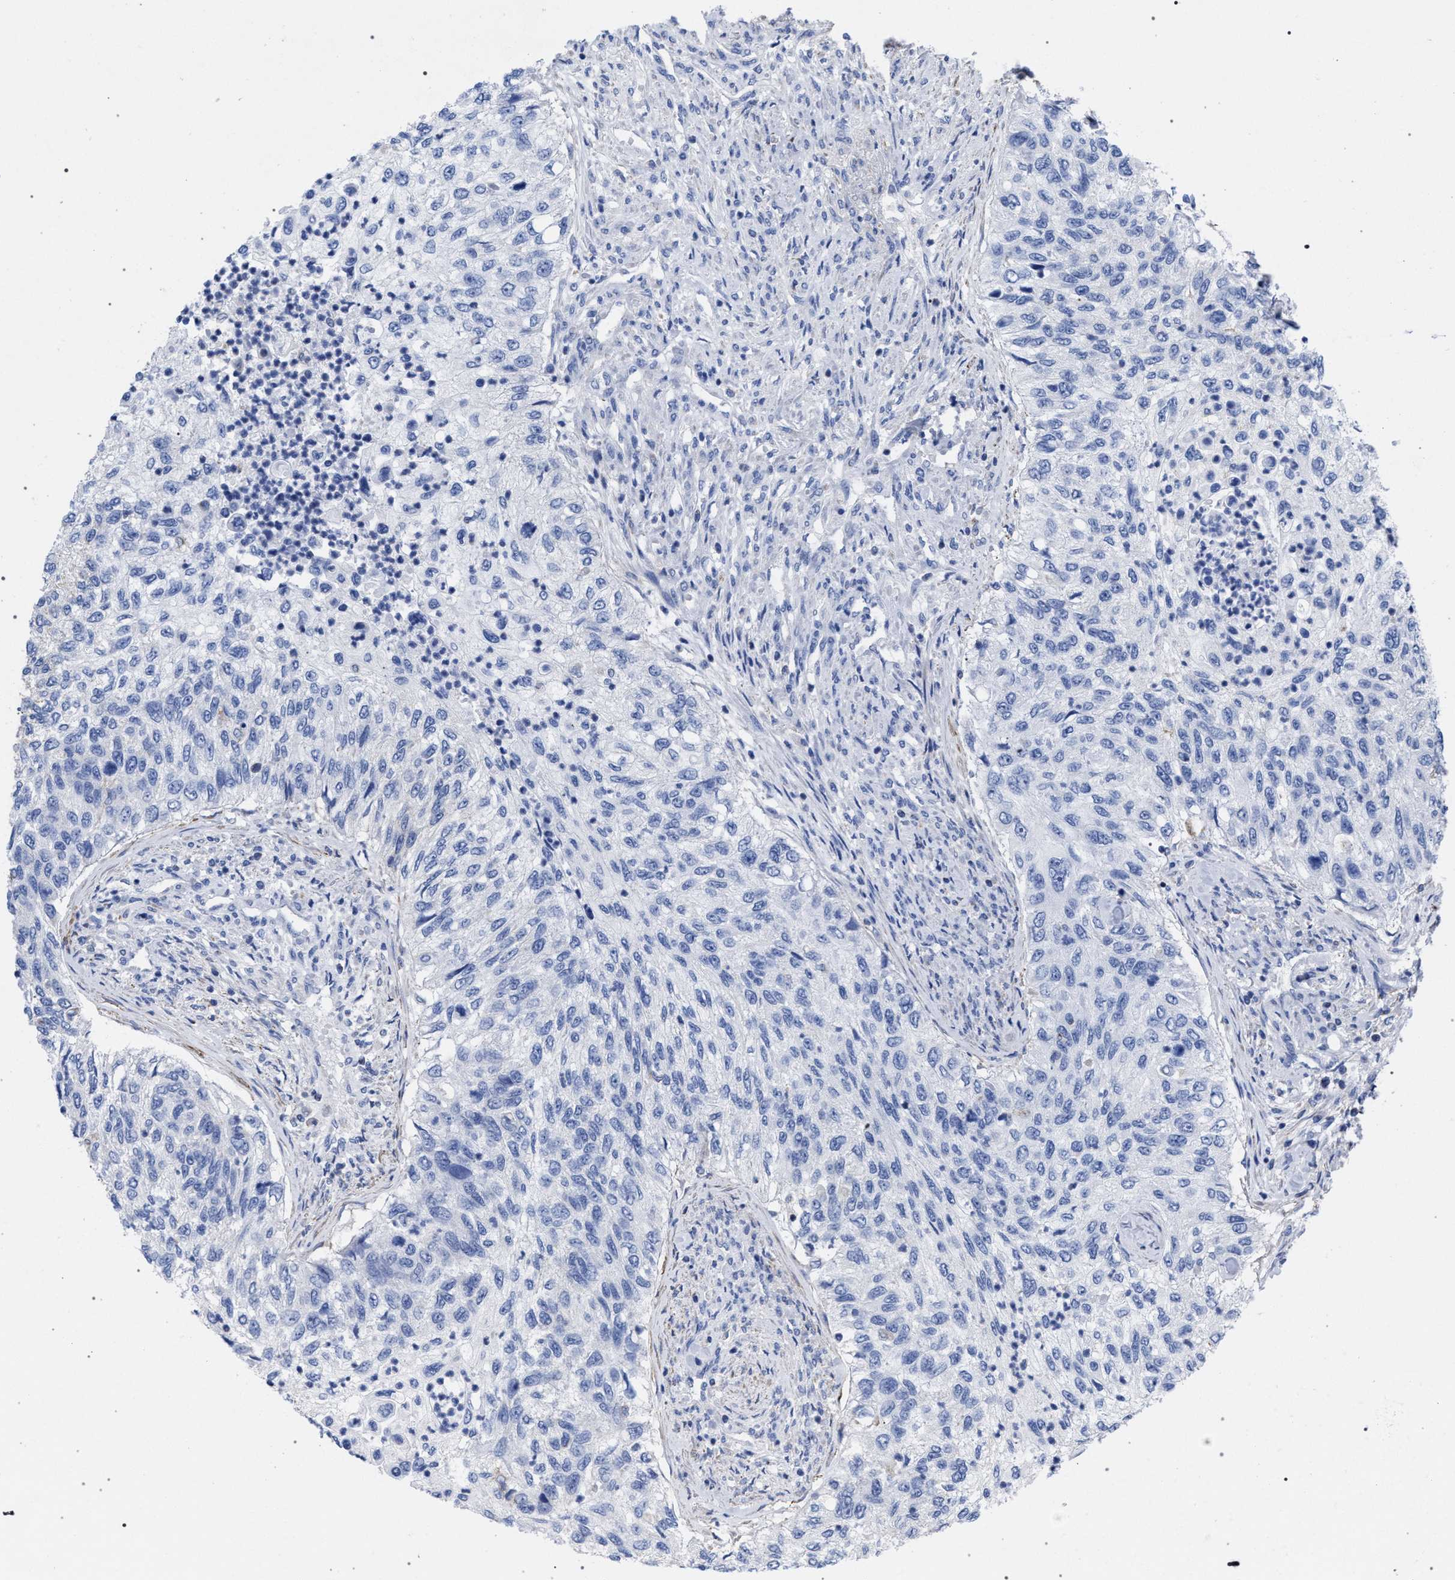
{"staining": {"intensity": "negative", "quantity": "none", "location": "none"}, "tissue": "urothelial cancer", "cell_type": "Tumor cells", "image_type": "cancer", "snomed": [{"axis": "morphology", "description": "Urothelial carcinoma, High grade"}, {"axis": "topography", "description": "Urinary bladder"}], "caption": "This is an immunohistochemistry photomicrograph of human high-grade urothelial carcinoma. There is no positivity in tumor cells.", "gene": "ACADS", "patient": {"sex": "female", "age": 60}}